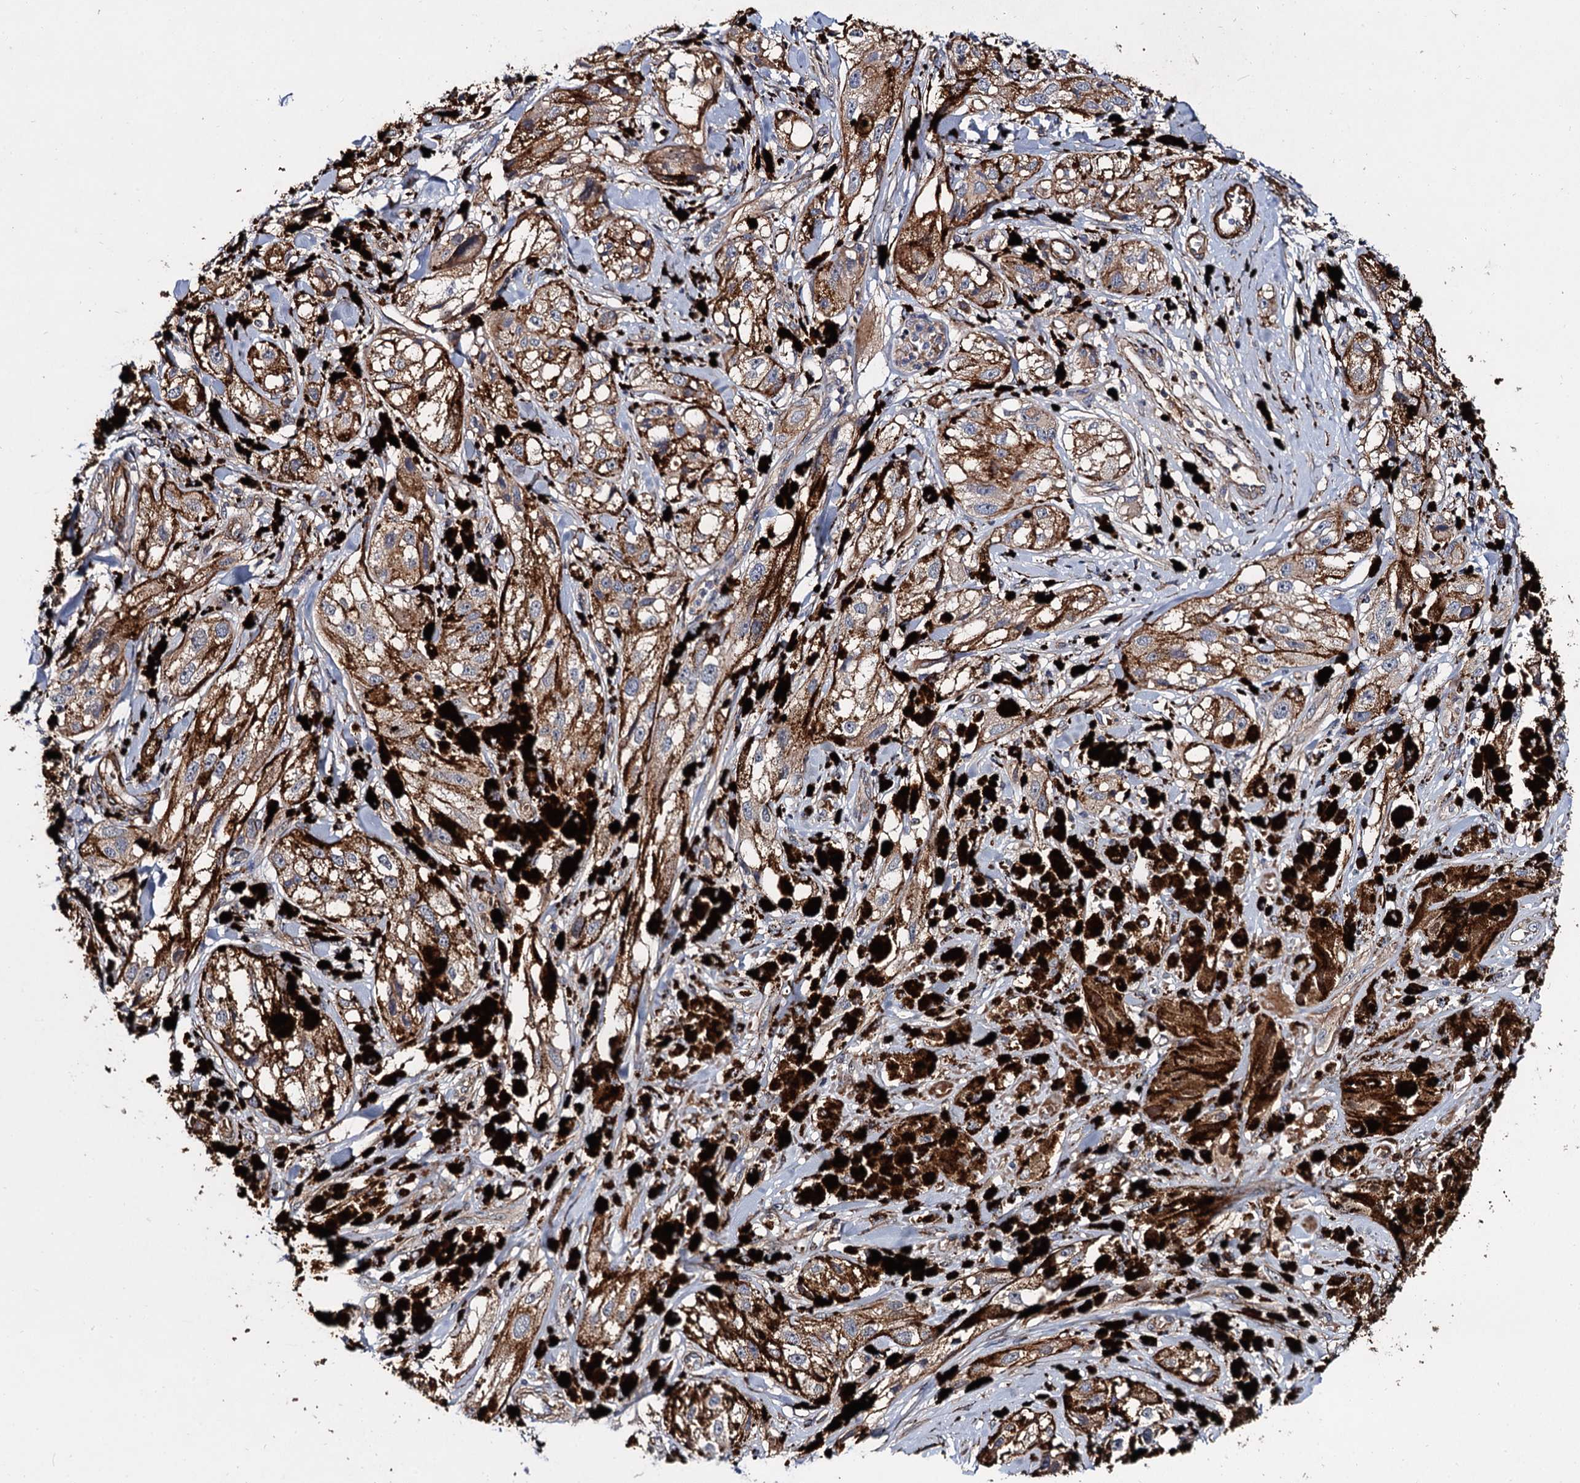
{"staining": {"intensity": "negative", "quantity": "none", "location": "none"}, "tissue": "melanoma", "cell_type": "Tumor cells", "image_type": "cancer", "snomed": [{"axis": "morphology", "description": "Malignant melanoma, NOS"}, {"axis": "topography", "description": "Skin"}], "caption": "Tumor cells show no significant protein positivity in melanoma.", "gene": "ISM2", "patient": {"sex": "male", "age": 88}}